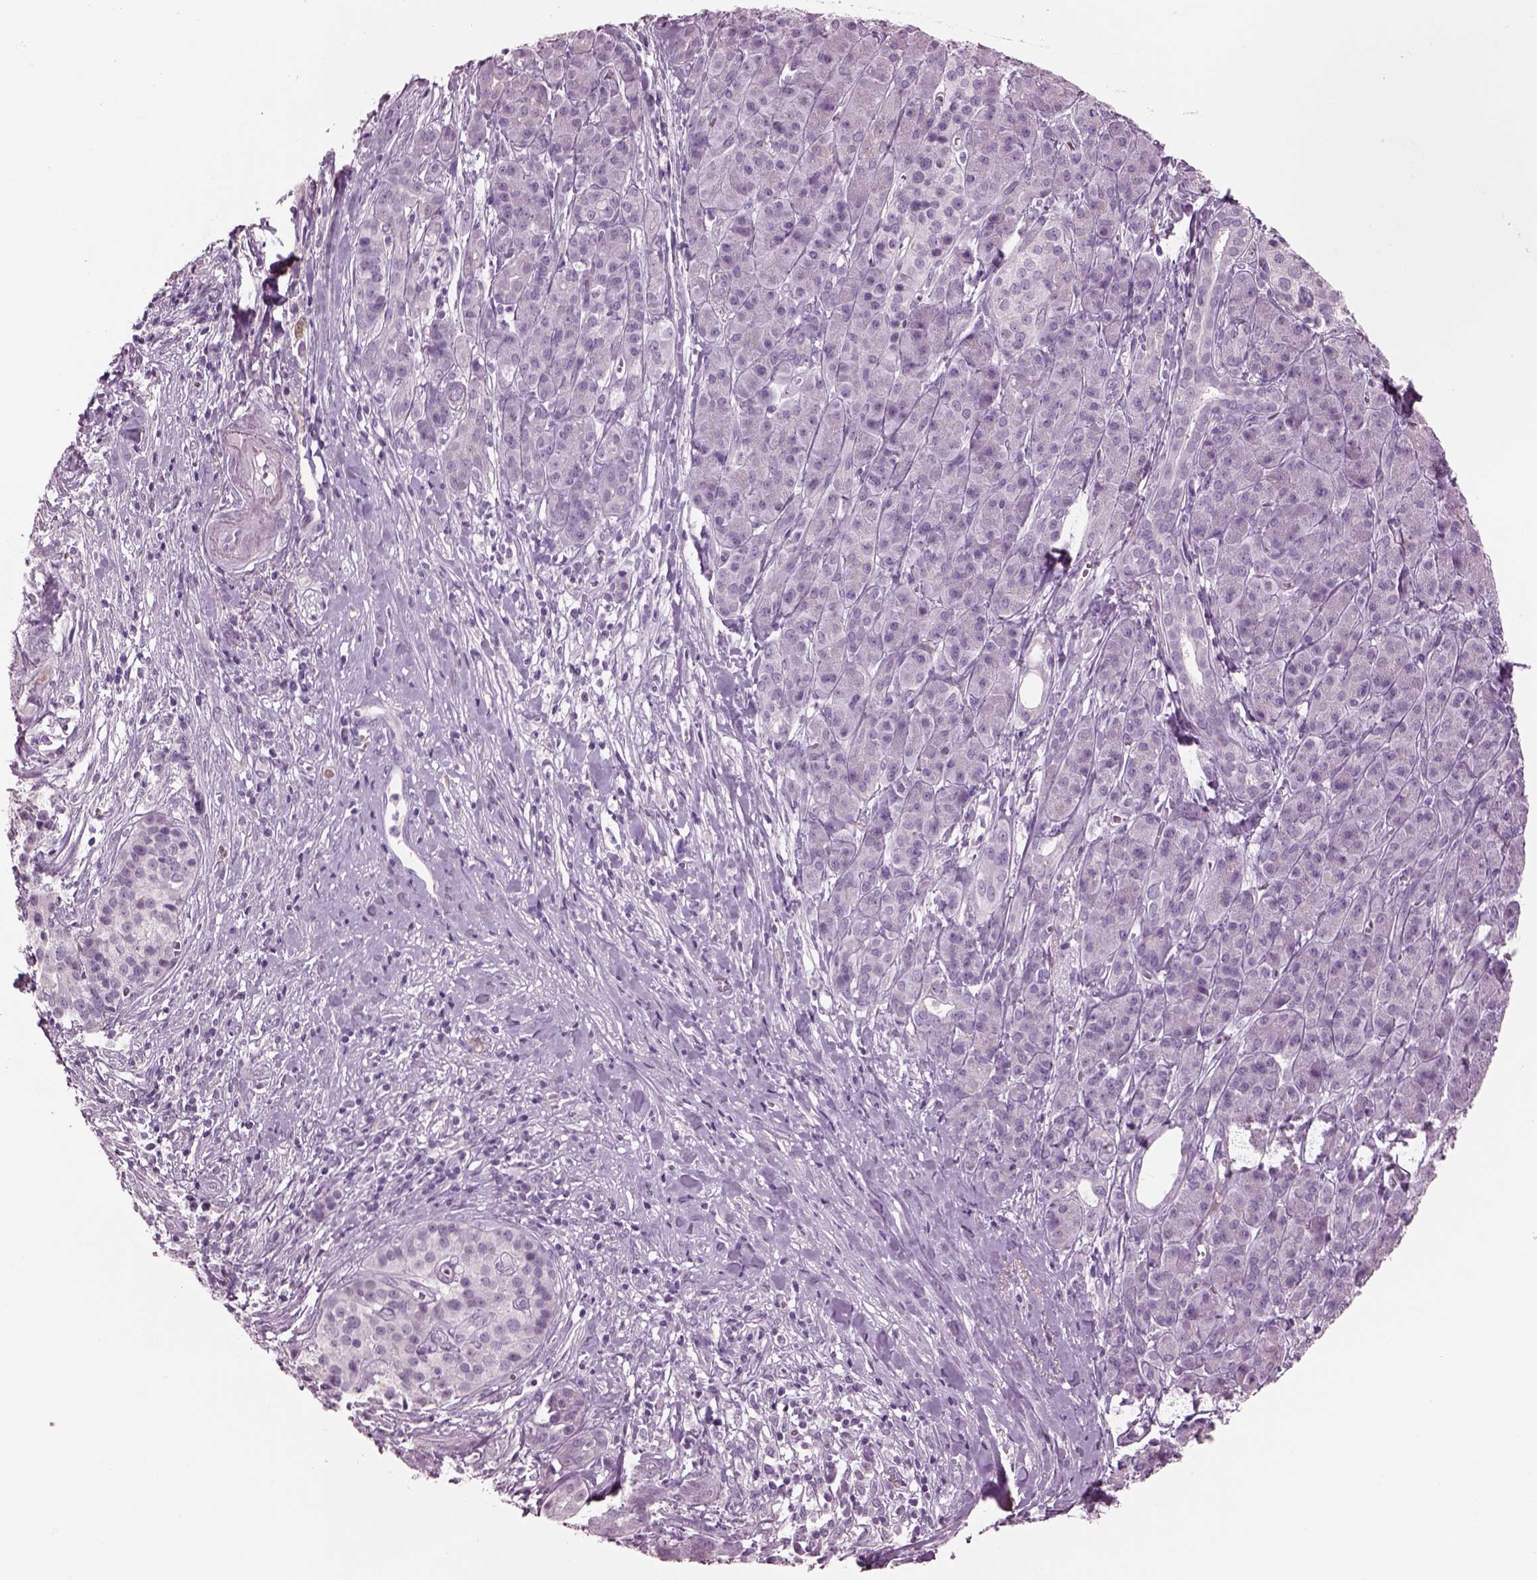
{"staining": {"intensity": "negative", "quantity": "none", "location": "none"}, "tissue": "pancreatic cancer", "cell_type": "Tumor cells", "image_type": "cancer", "snomed": [{"axis": "morphology", "description": "Adenocarcinoma, NOS"}, {"axis": "topography", "description": "Pancreas"}], "caption": "This is a histopathology image of immunohistochemistry staining of adenocarcinoma (pancreatic), which shows no positivity in tumor cells.", "gene": "CYLC1", "patient": {"sex": "male", "age": 61}}